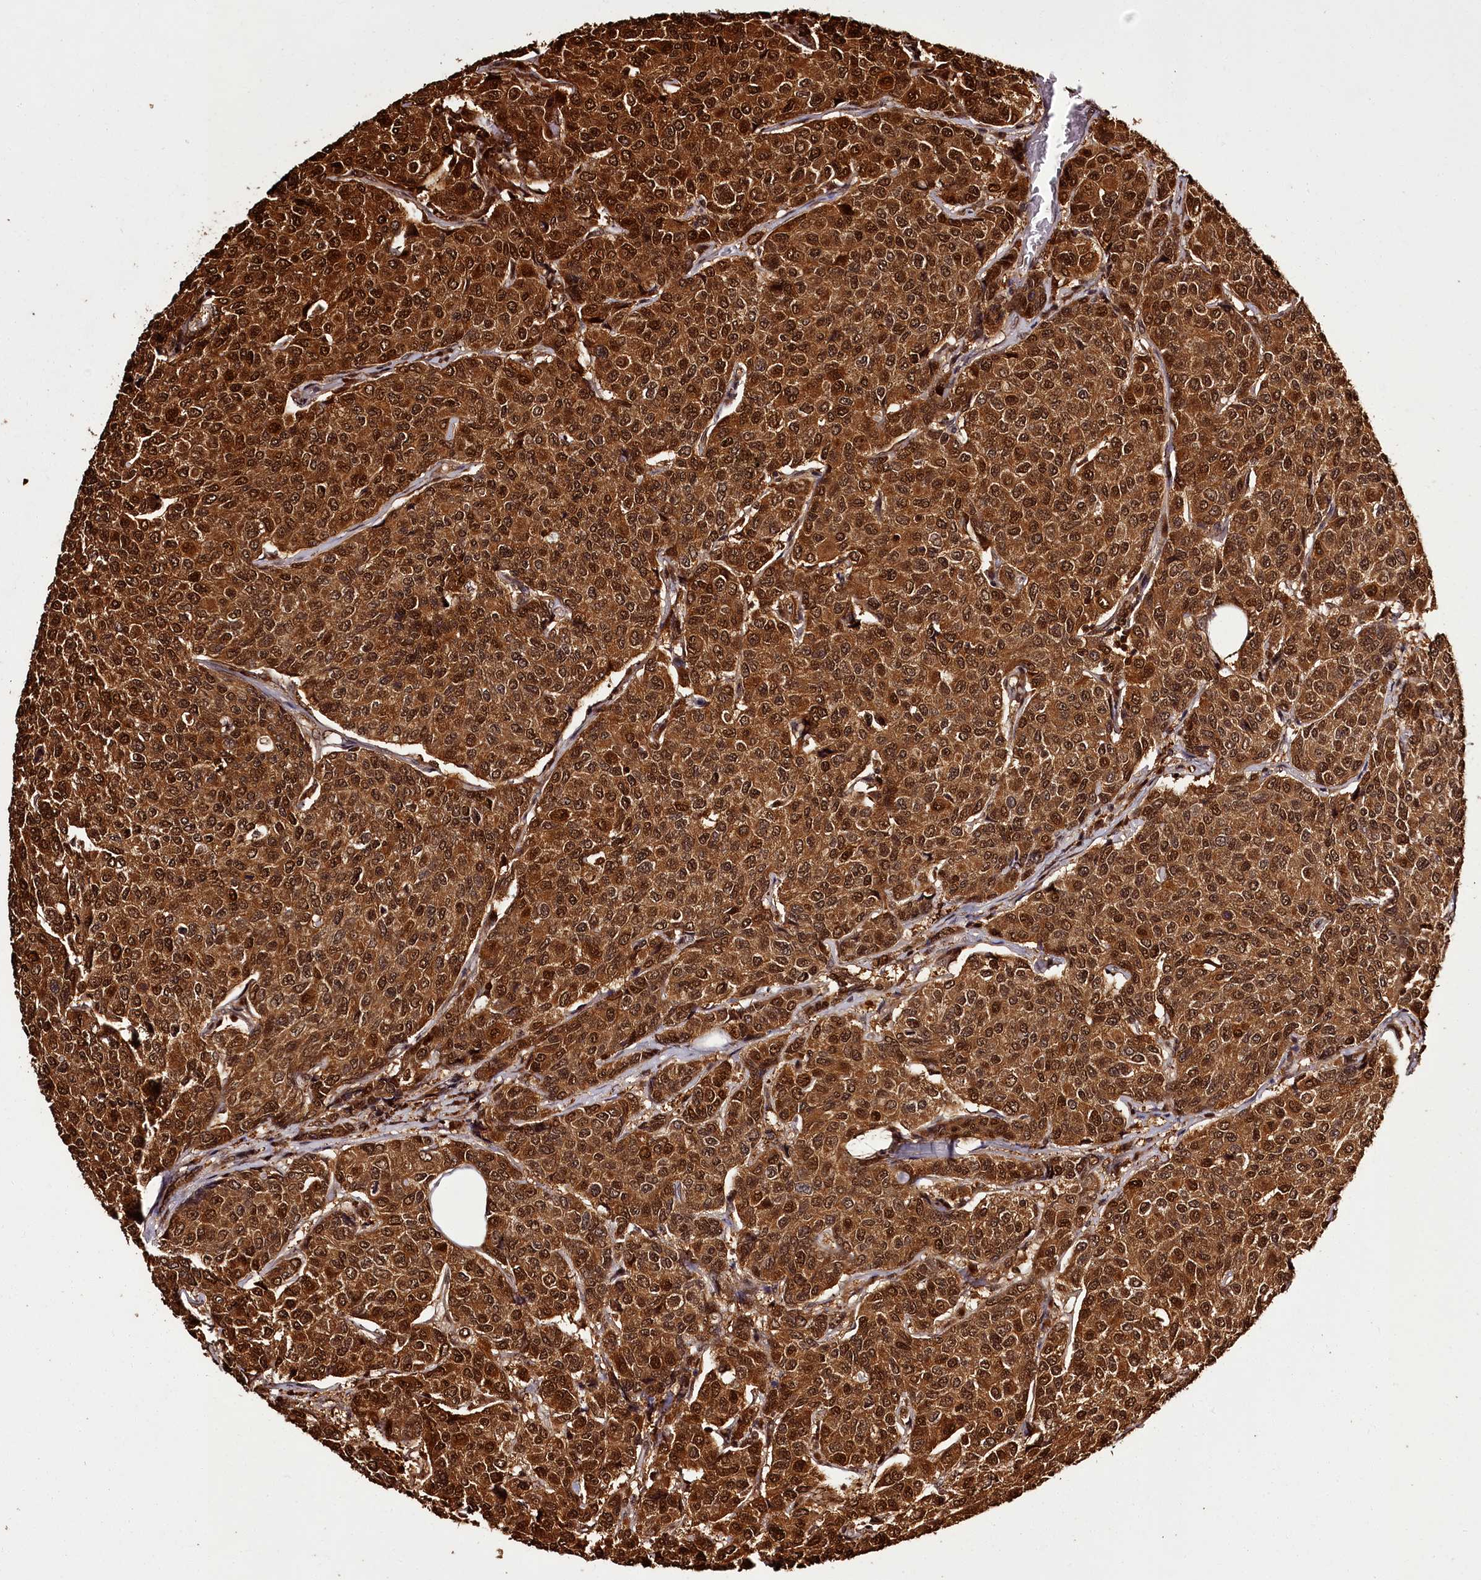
{"staining": {"intensity": "strong", "quantity": ">75%", "location": "cytoplasmic/membranous,nuclear"}, "tissue": "breast cancer", "cell_type": "Tumor cells", "image_type": "cancer", "snomed": [{"axis": "morphology", "description": "Duct carcinoma"}, {"axis": "topography", "description": "Breast"}], "caption": "There is high levels of strong cytoplasmic/membranous and nuclear positivity in tumor cells of breast infiltrating ductal carcinoma, as demonstrated by immunohistochemical staining (brown color).", "gene": "NPRL2", "patient": {"sex": "female", "age": 55}}